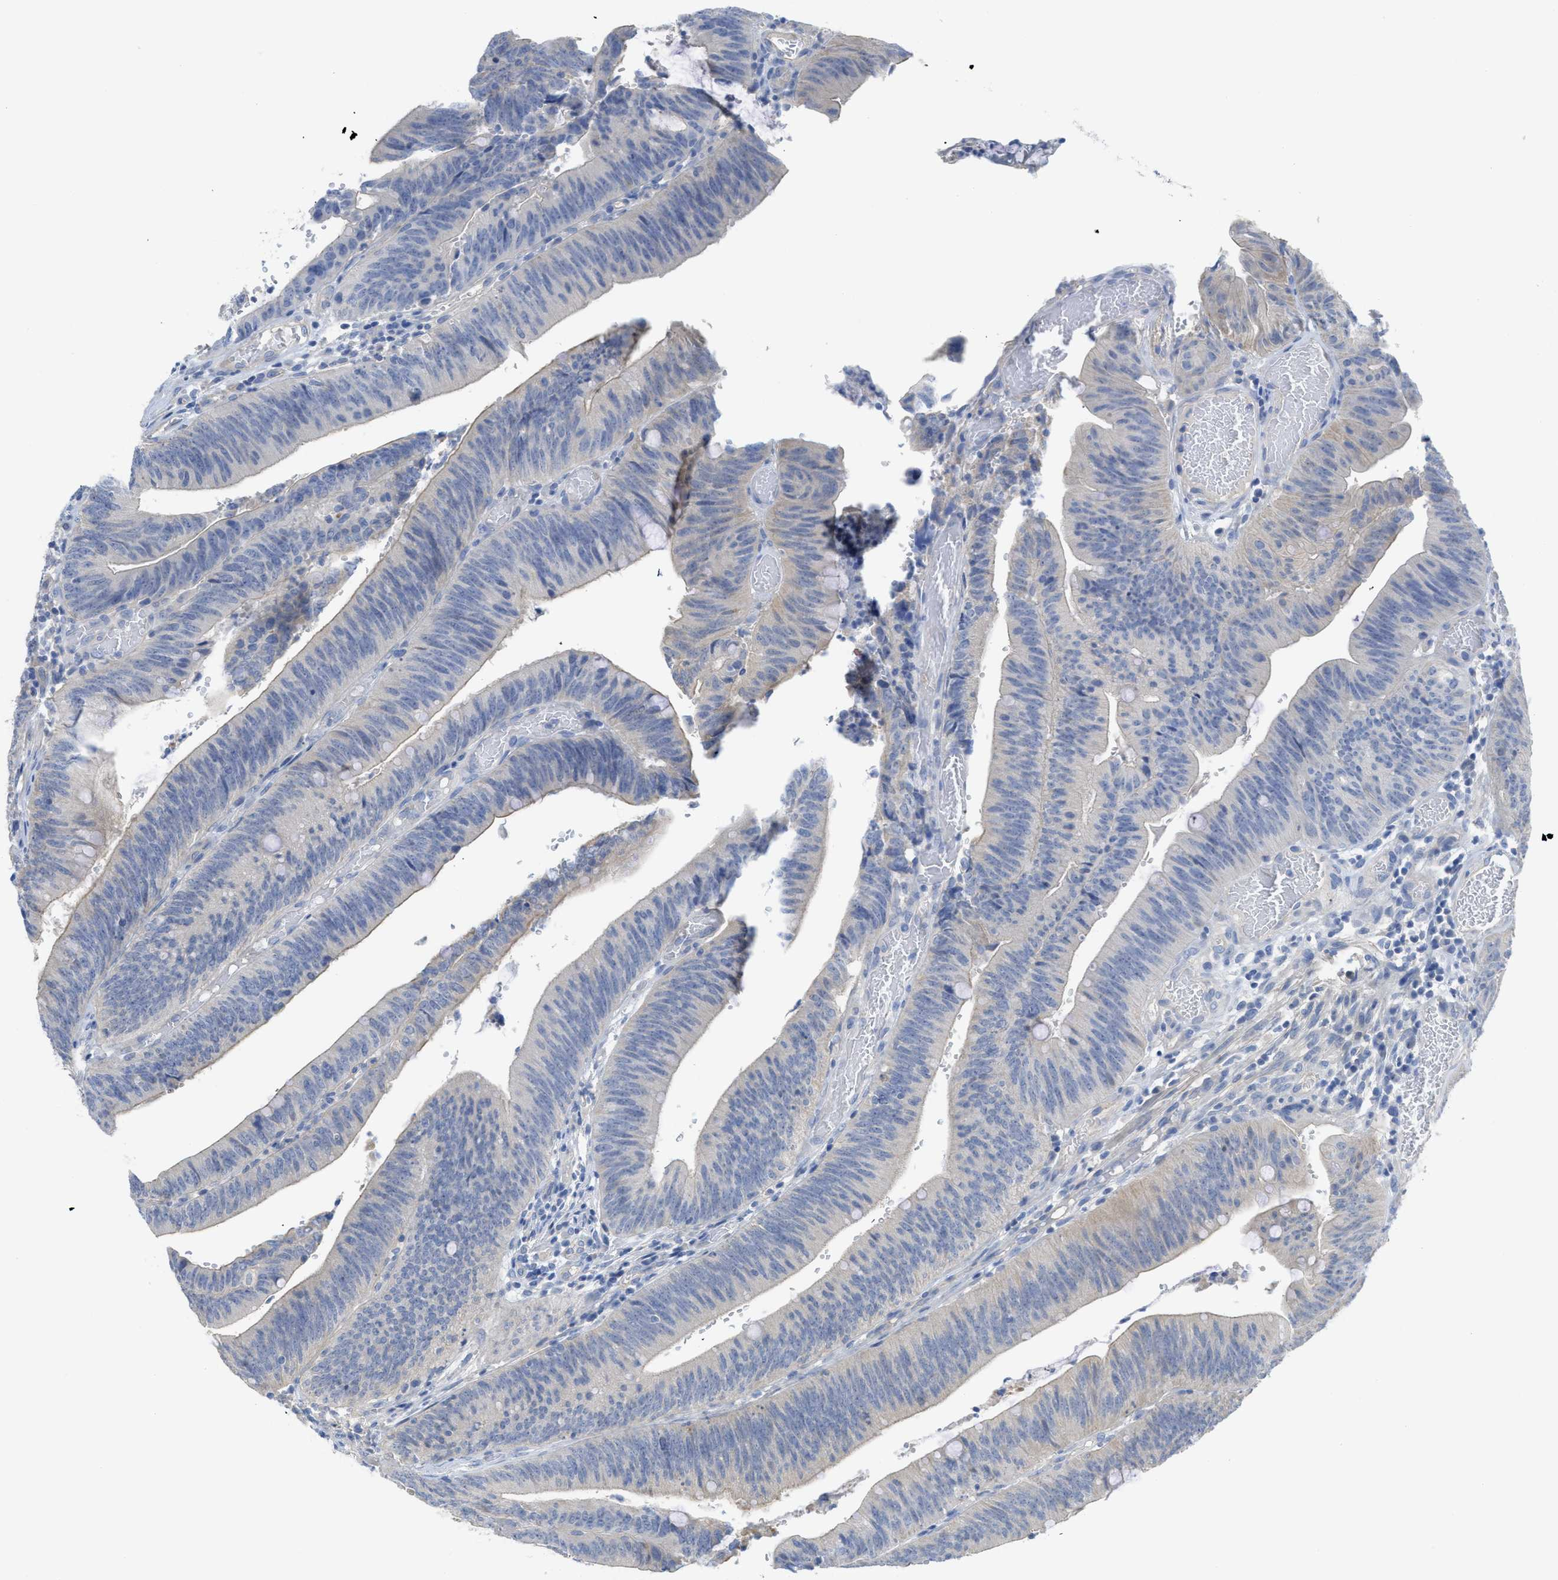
{"staining": {"intensity": "negative", "quantity": "none", "location": "none"}, "tissue": "colorectal cancer", "cell_type": "Tumor cells", "image_type": "cancer", "snomed": [{"axis": "morphology", "description": "Normal tissue, NOS"}, {"axis": "morphology", "description": "Adenocarcinoma, NOS"}, {"axis": "topography", "description": "Rectum"}], "caption": "There is no significant staining in tumor cells of adenocarcinoma (colorectal).", "gene": "MYL3", "patient": {"sex": "female", "age": 66}}